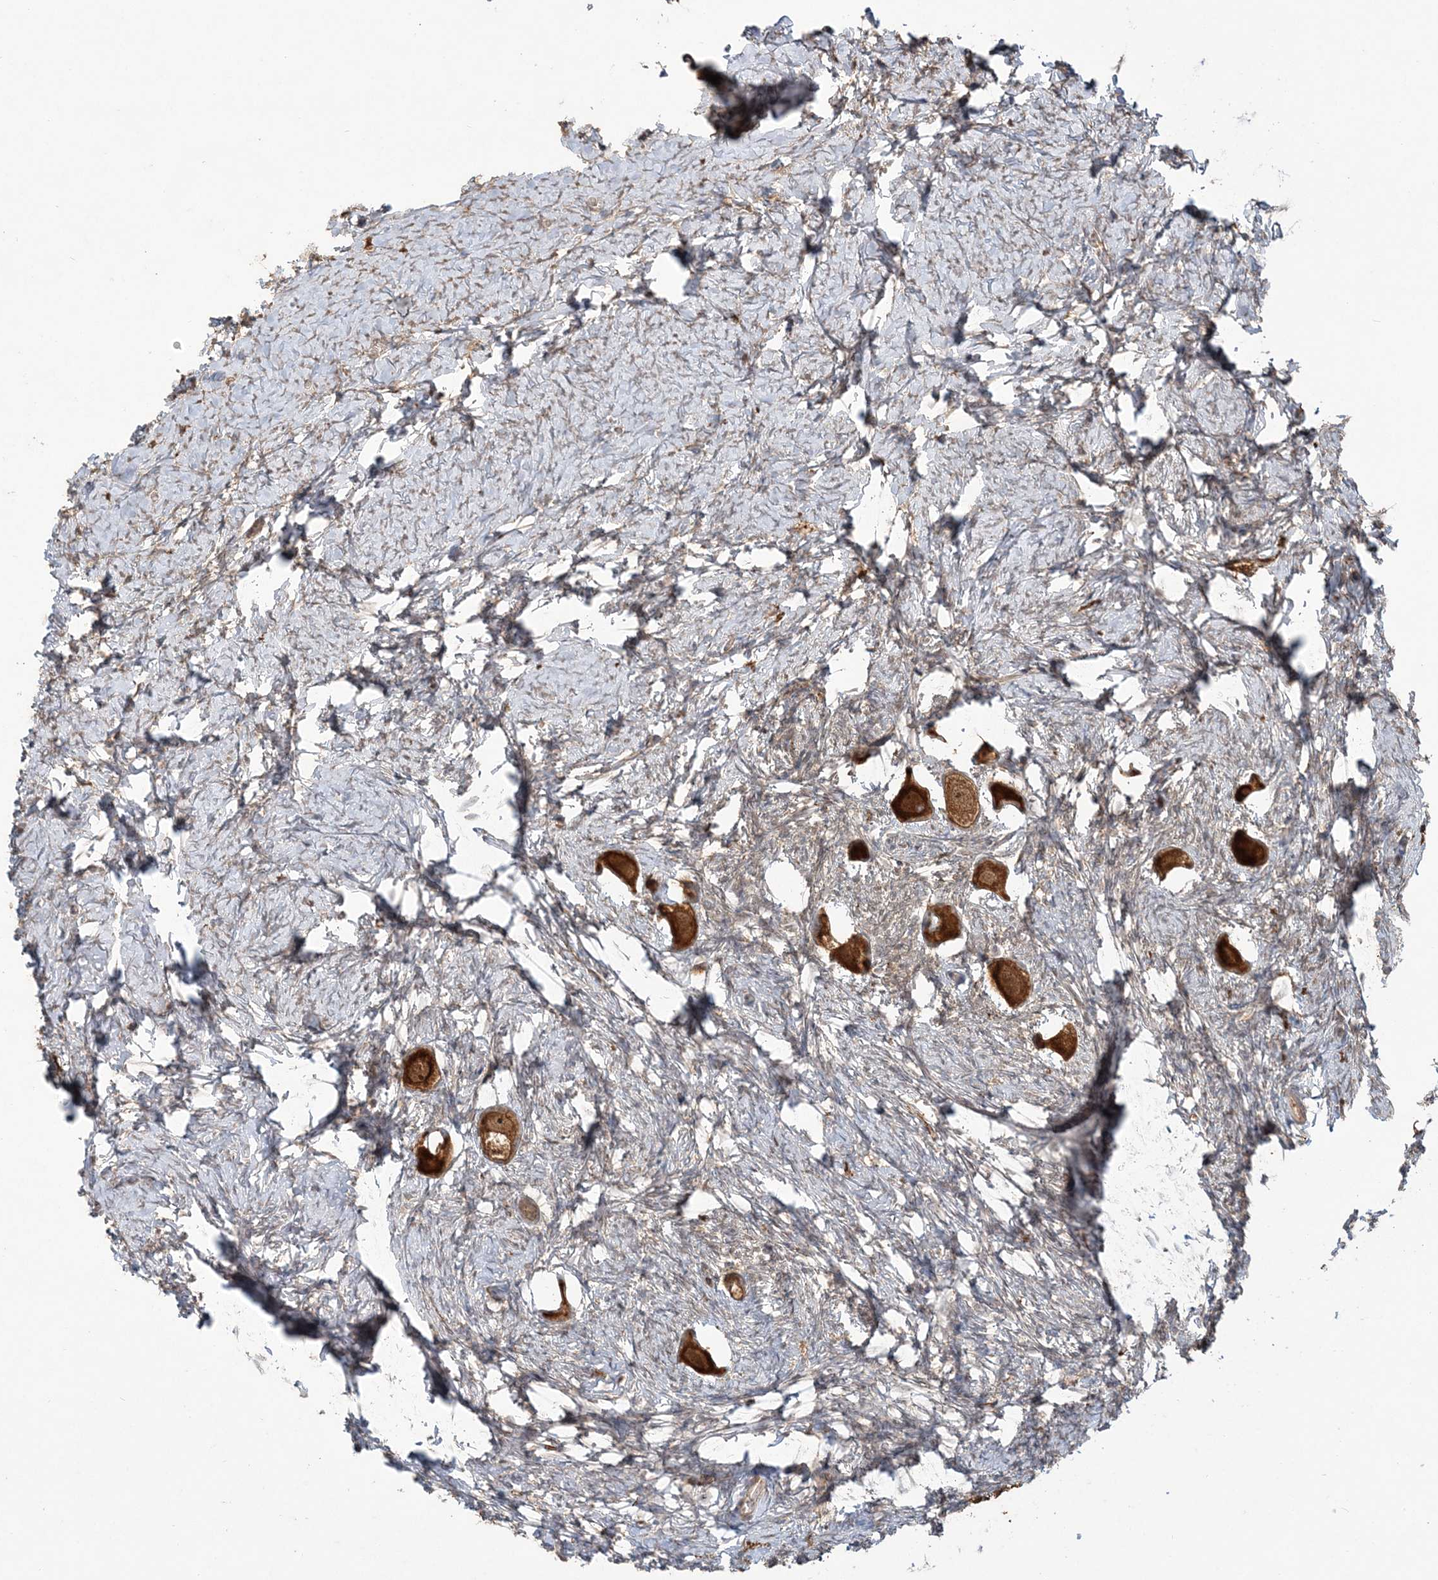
{"staining": {"intensity": "strong", "quantity": ">75%", "location": "cytoplasmic/membranous,nuclear"}, "tissue": "ovary", "cell_type": "Follicle cells", "image_type": "normal", "snomed": [{"axis": "morphology", "description": "Normal tissue, NOS"}, {"axis": "topography", "description": "Ovary"}], "caption": "High-power microscopy captured an immunohistochemistry photomicrograph of unremarkable ovary, revealing strong cytoplasmic/membranous,nuclear staining in approximately >75% of follicle cells. The staining is performed using DAB brown chromogen to label protein expression. The nuclei are counter-stained blue using hematoxylin.", "gene": "CAB39", "patient": {"sex": "female", "age": 27}}